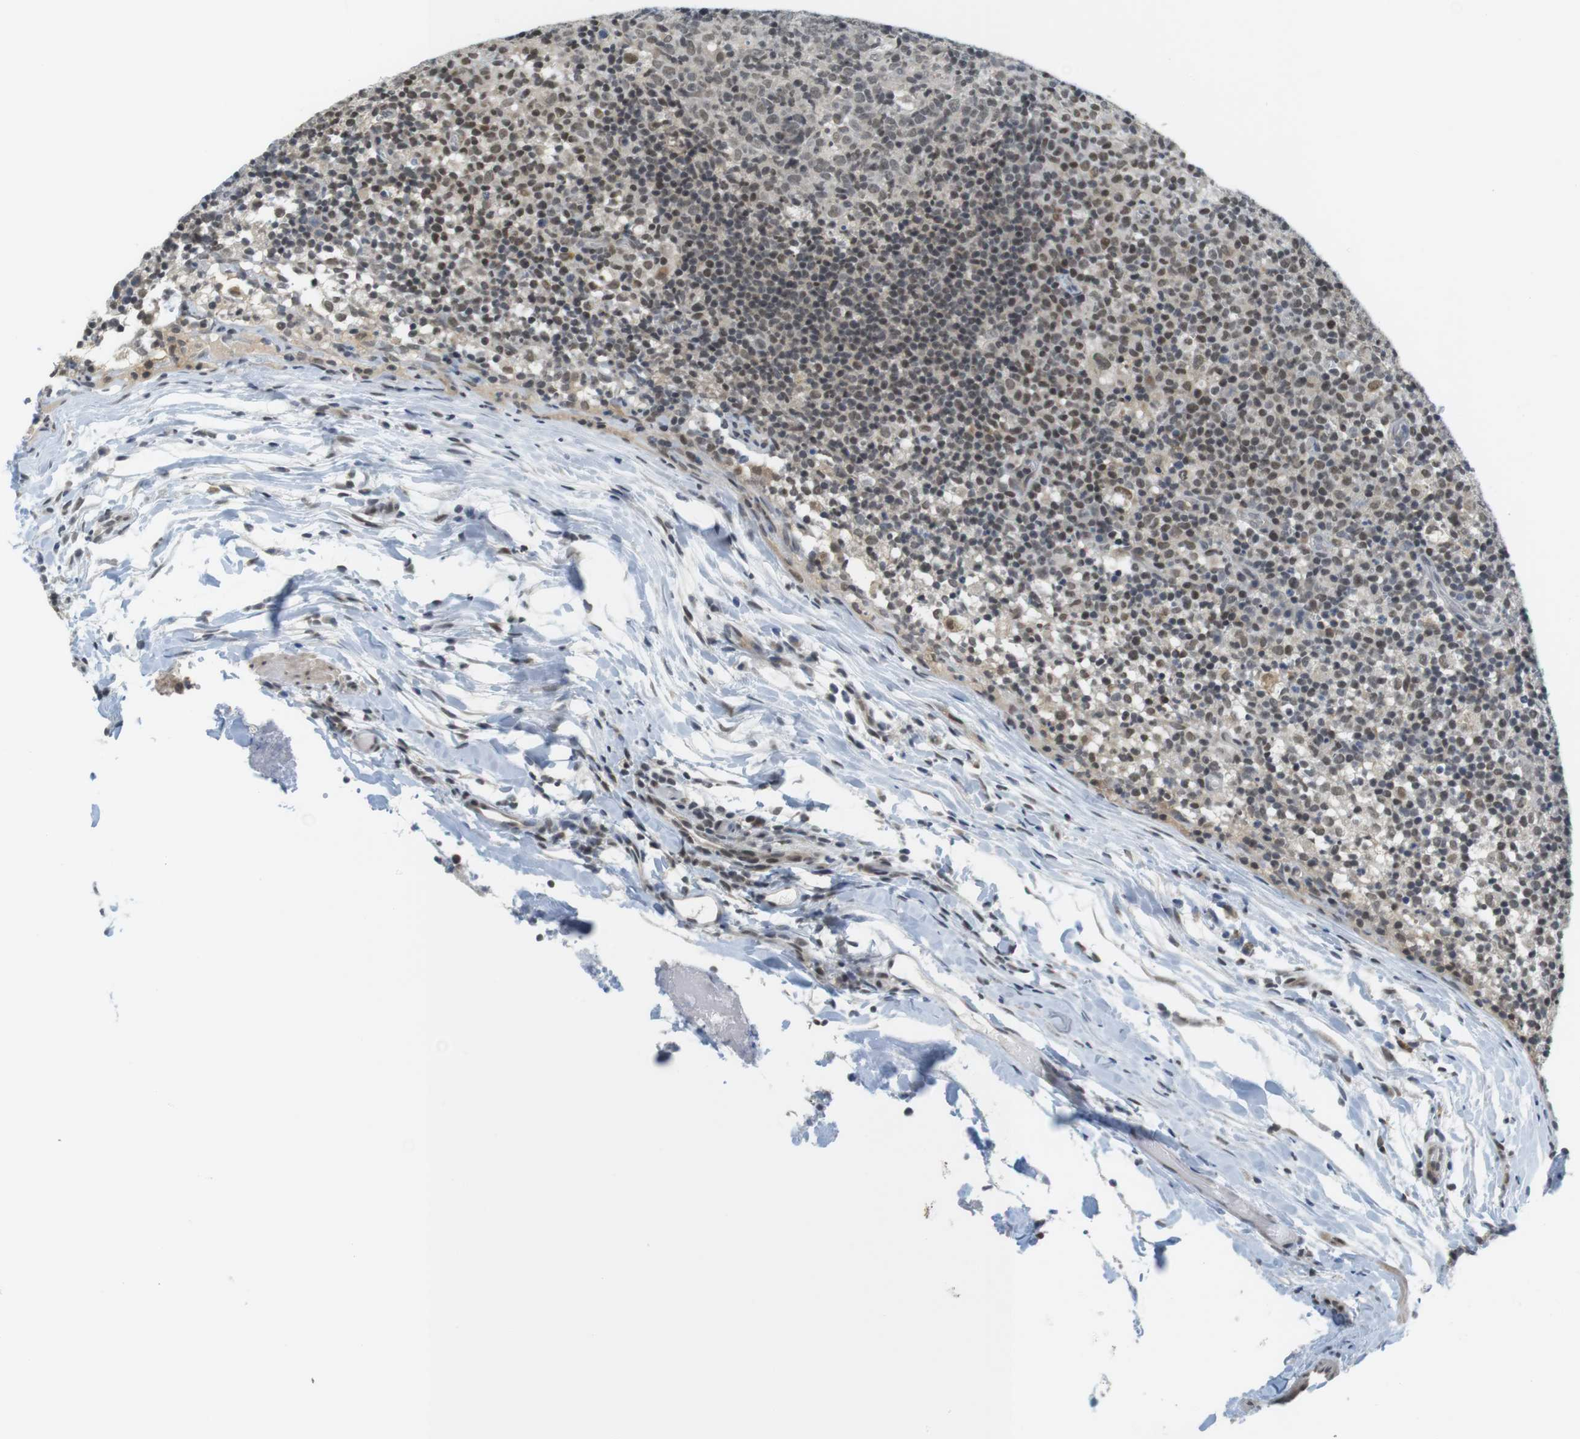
{"staining": {"intensity": "moderate", "quantity": ">75%", "location": "nuclear"}, "tissue": "lymph node", "cell_type": "Germinal center cells", "image_type": "normal", "snomed": [{"axis": "morphology", "description": "Normal tissue, NOS"}, {"axis": "morphology", "description": "Inflammation, NOS"}, {"axis": "topography", "description": "Lymph node"}], "caption": "Approximately >75% of germinal center cells in normal human lymph node display moderate nuclear protein staining as visualized by brown immunohistochemical staining.", "gene": "BRD4", "patient": {"sex": "male", "age": 55}}